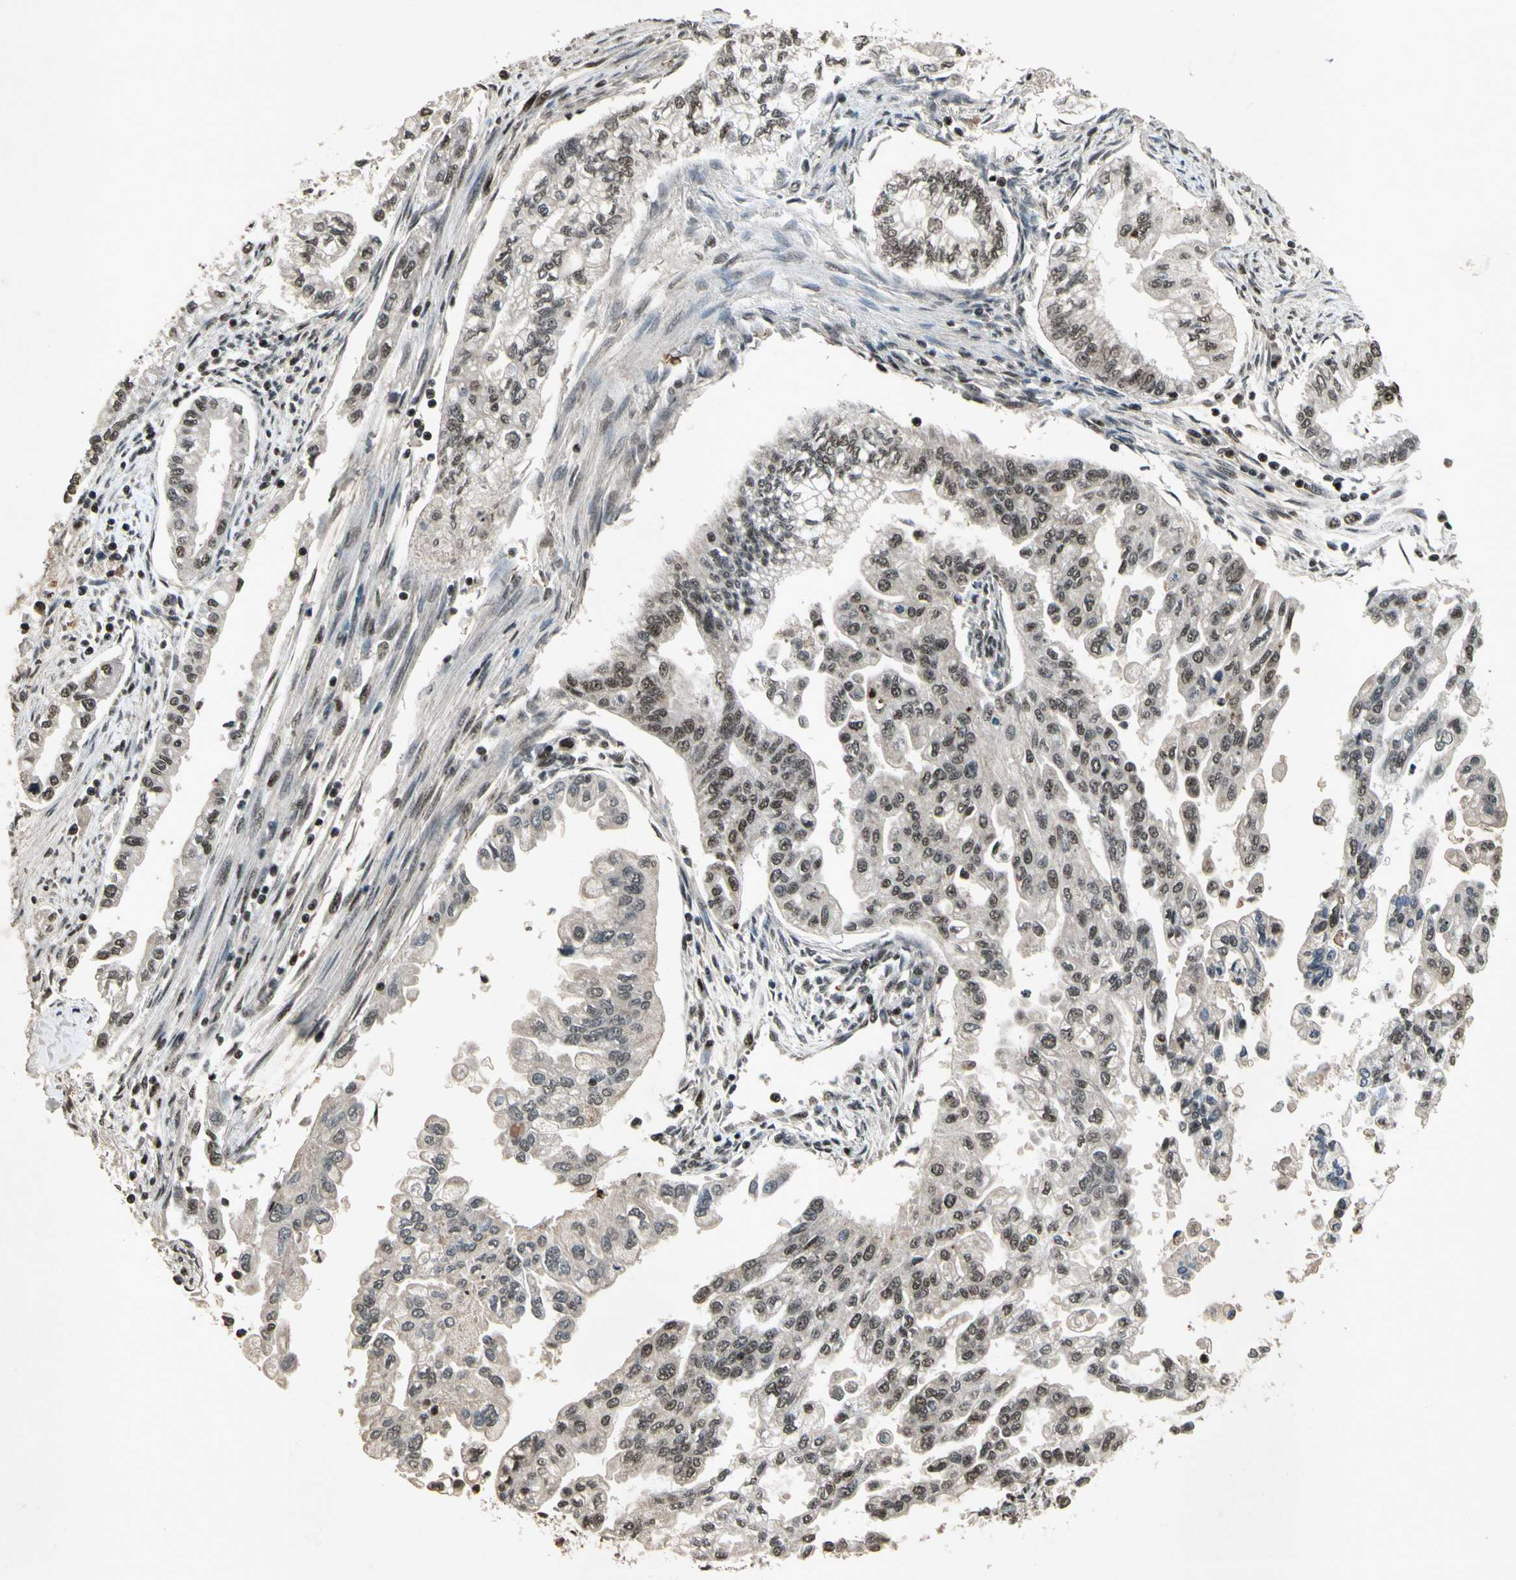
{"staining": {"intensity": "strong", "quantity": "25%-75%", "location": "nuclear"}, "tissue": "pancreatic cancer", "cell_type": "Tumor cells", "image_type": "cancer", "snomed": [{"axis": "morphology", "description": "Normal tissue, NOS"}, {"axis": "topography", "description": "Pancreas"}], "caption": "Pancreatic cancer stained for a protein displays strong nuclear positivity in tumor cells.", "gene": "TBX2", "patient": {"sex": "male", "age": 42}}